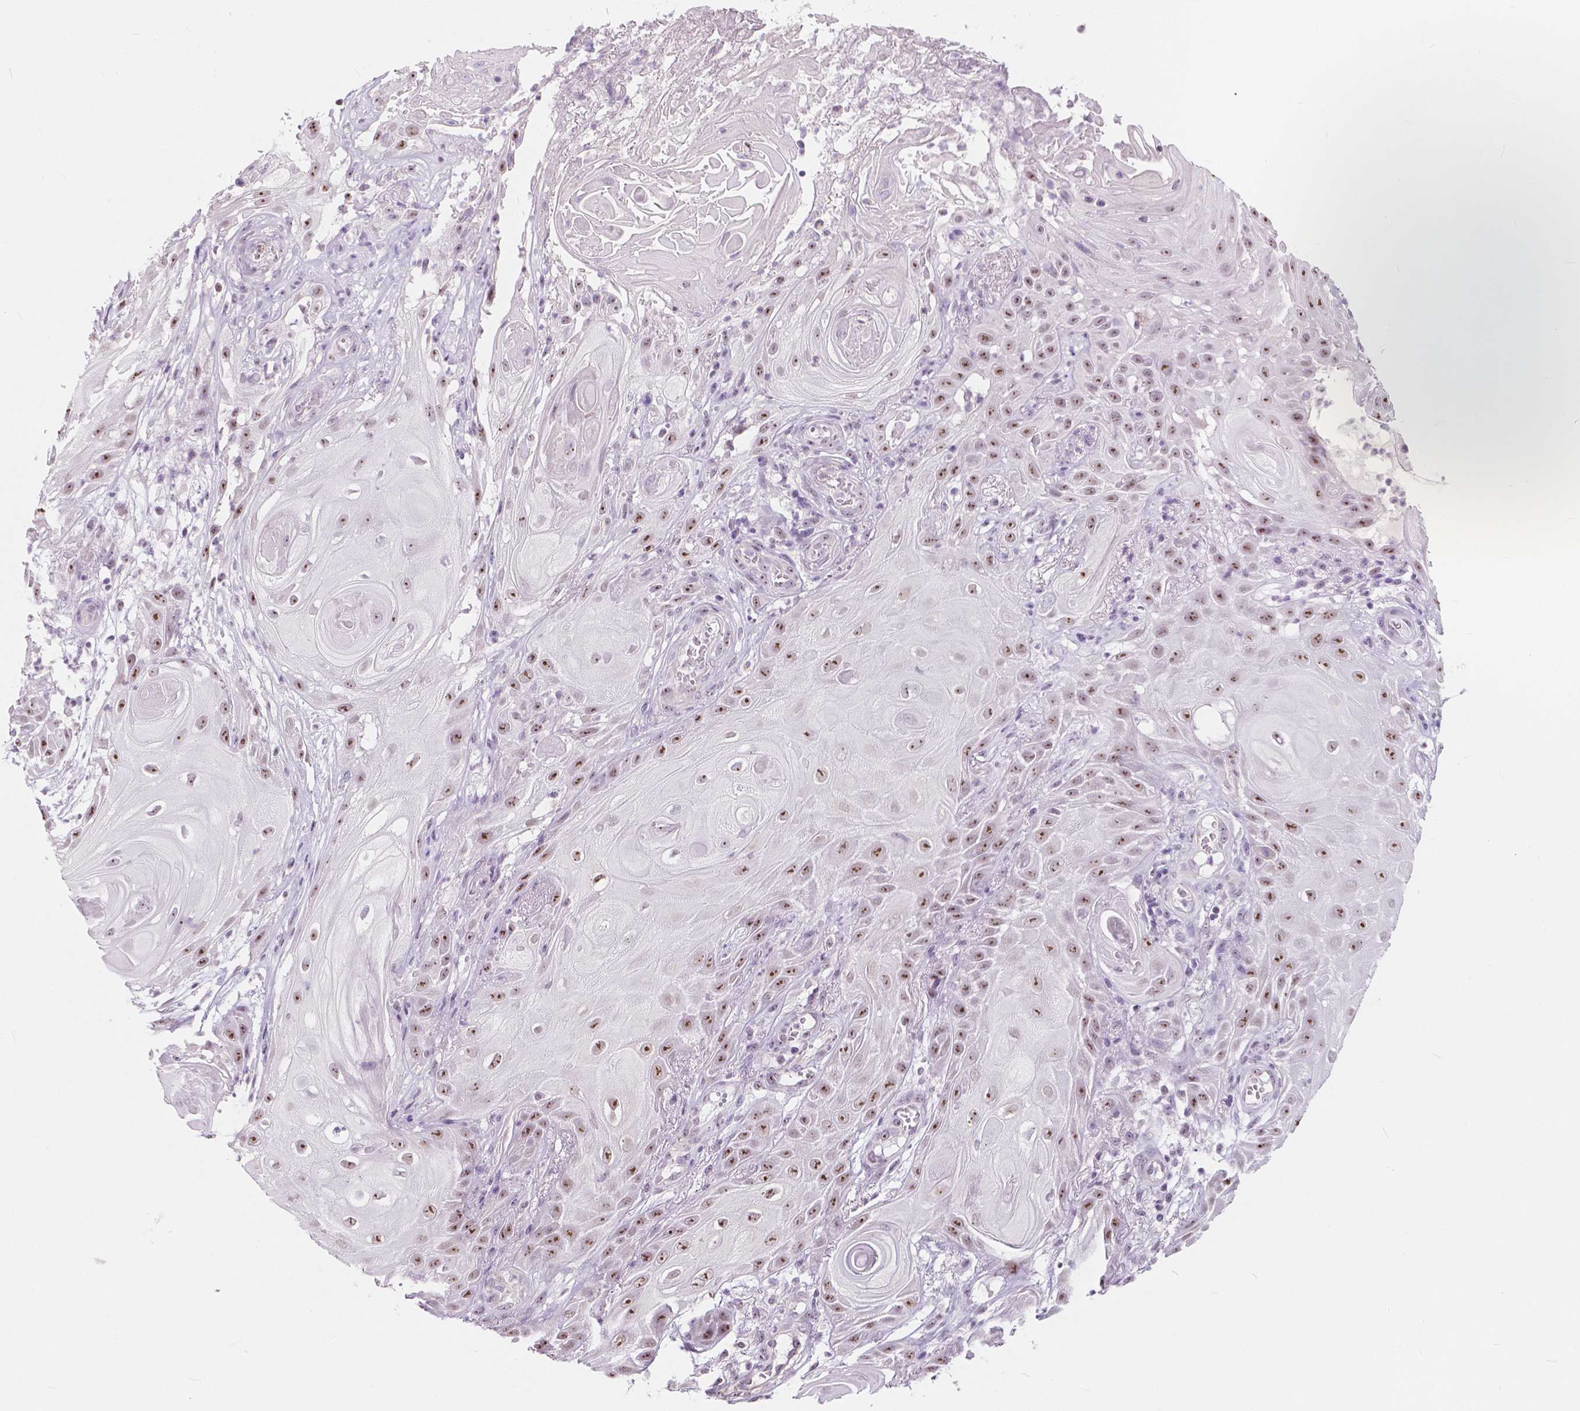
{"staining": {"intensity": "moderate", "quantity": ">75%", "location": "nuclear"}, "tissue": "skin cancer", "cell_type": "Tumor cells", "image_type": "cancer", "snomed": [{"axis": "morphology", "description": "Squamous cell carcinoma, NOS"}, {"axis": "topography", "description": "Skin"}], "caption": "An image showing moderate nuclear positivity in approximately >75% of tumor cells in skin cancer (squamous cell carcinoma), as visualized by brown immunohistochemical staining.", "gene": "NOLC1", "patient": {"sex": "male", "age": 62}}